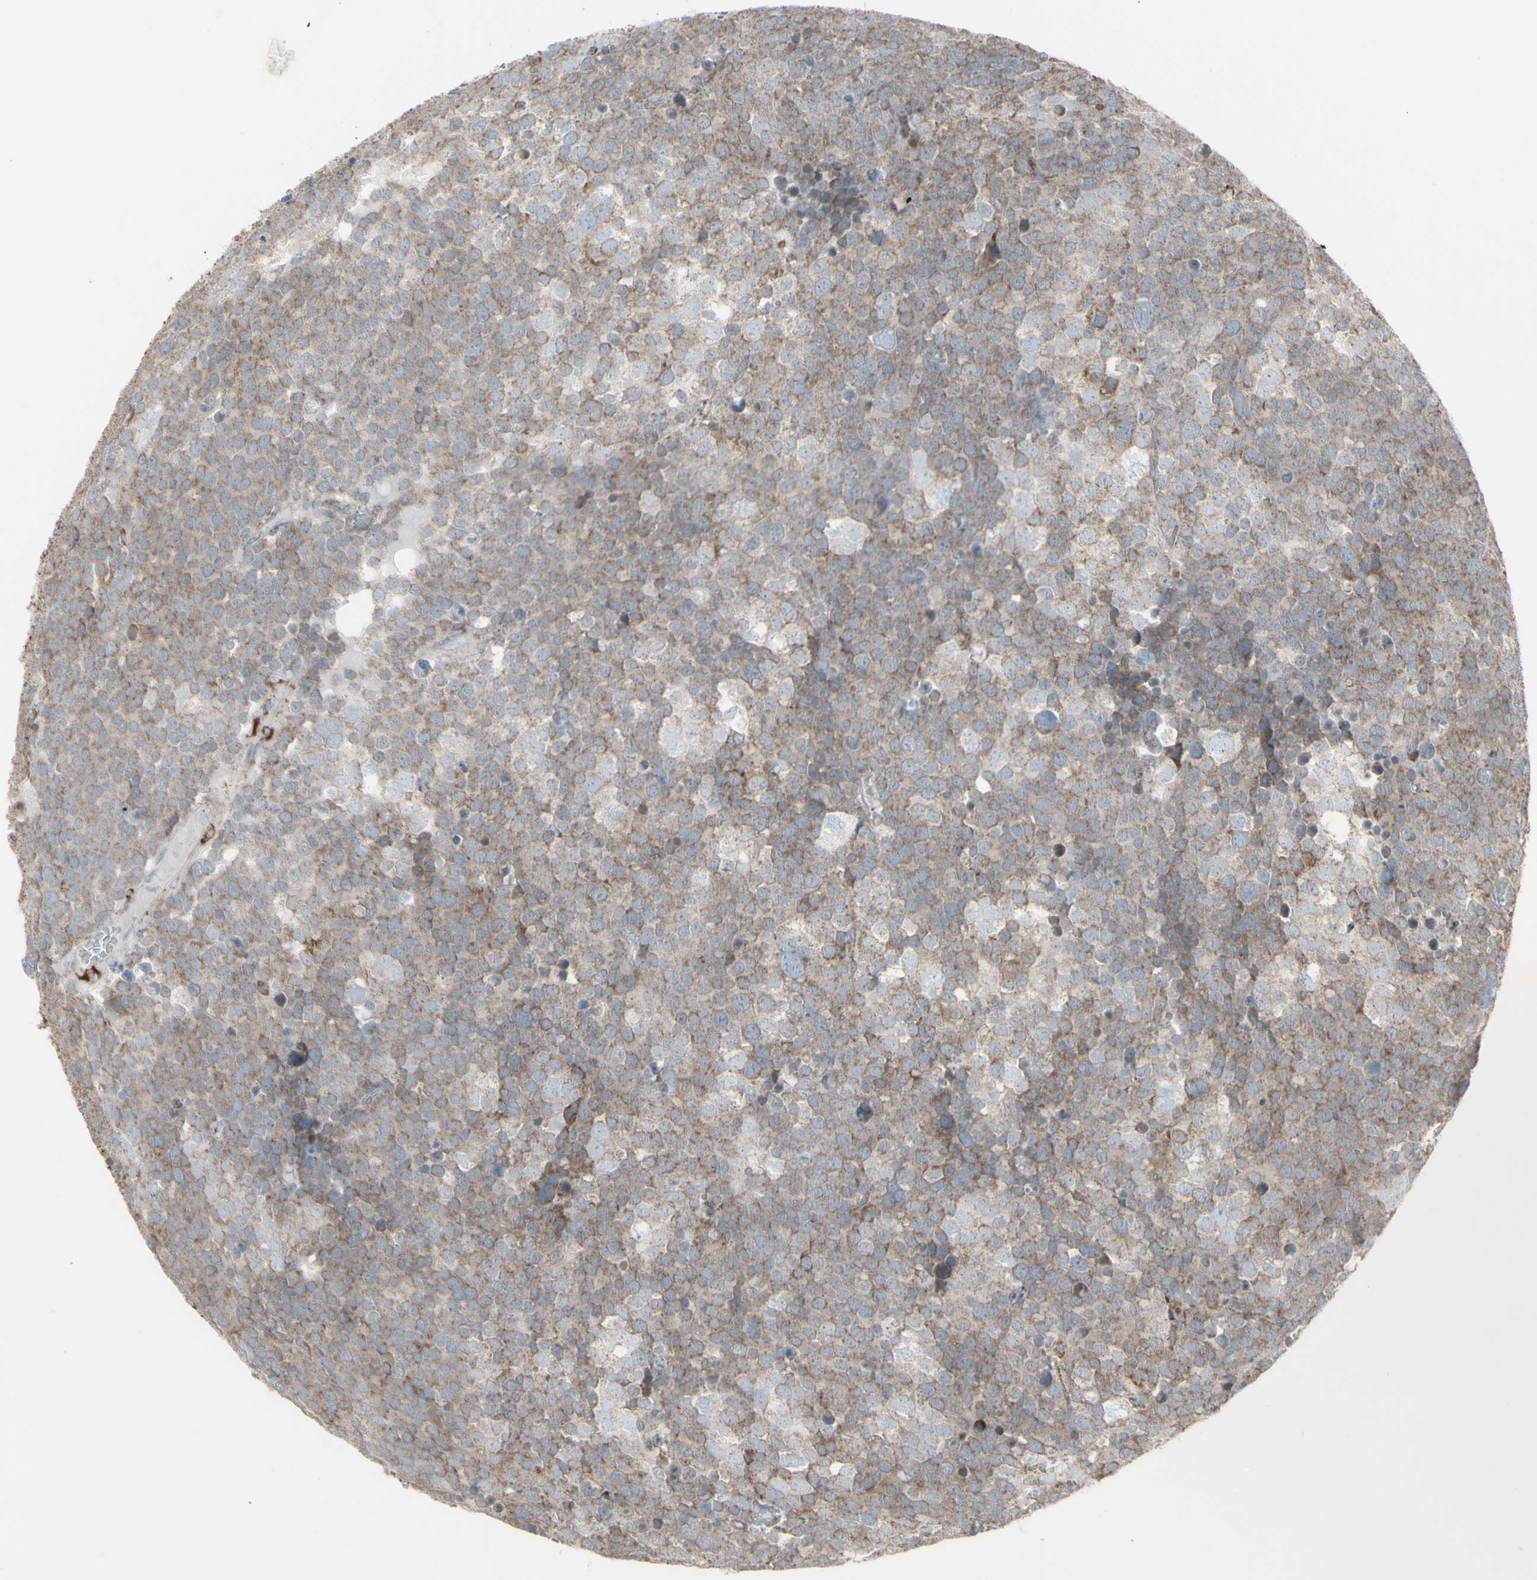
{"staining": {"intensity": "weak", "quantity": ">75%", "location": "cytoplasmic/membranous"}, "tissue": "testis cancer", "cell_type": "Tumor cells", "image_type": "cancer", "snomed": [{"axis": "morphology", "description": "Seminoma, NOS"}, {"axis": "topography", "description": "Testis"}], "caption": "Protein expression analysis of testis cancer (seminoma) displays weak cytoplasmic/membranous expression in about >75% of tumor cells.", "gene": "PLGRKT", "patient": {"sex": "male", "age": 71}}